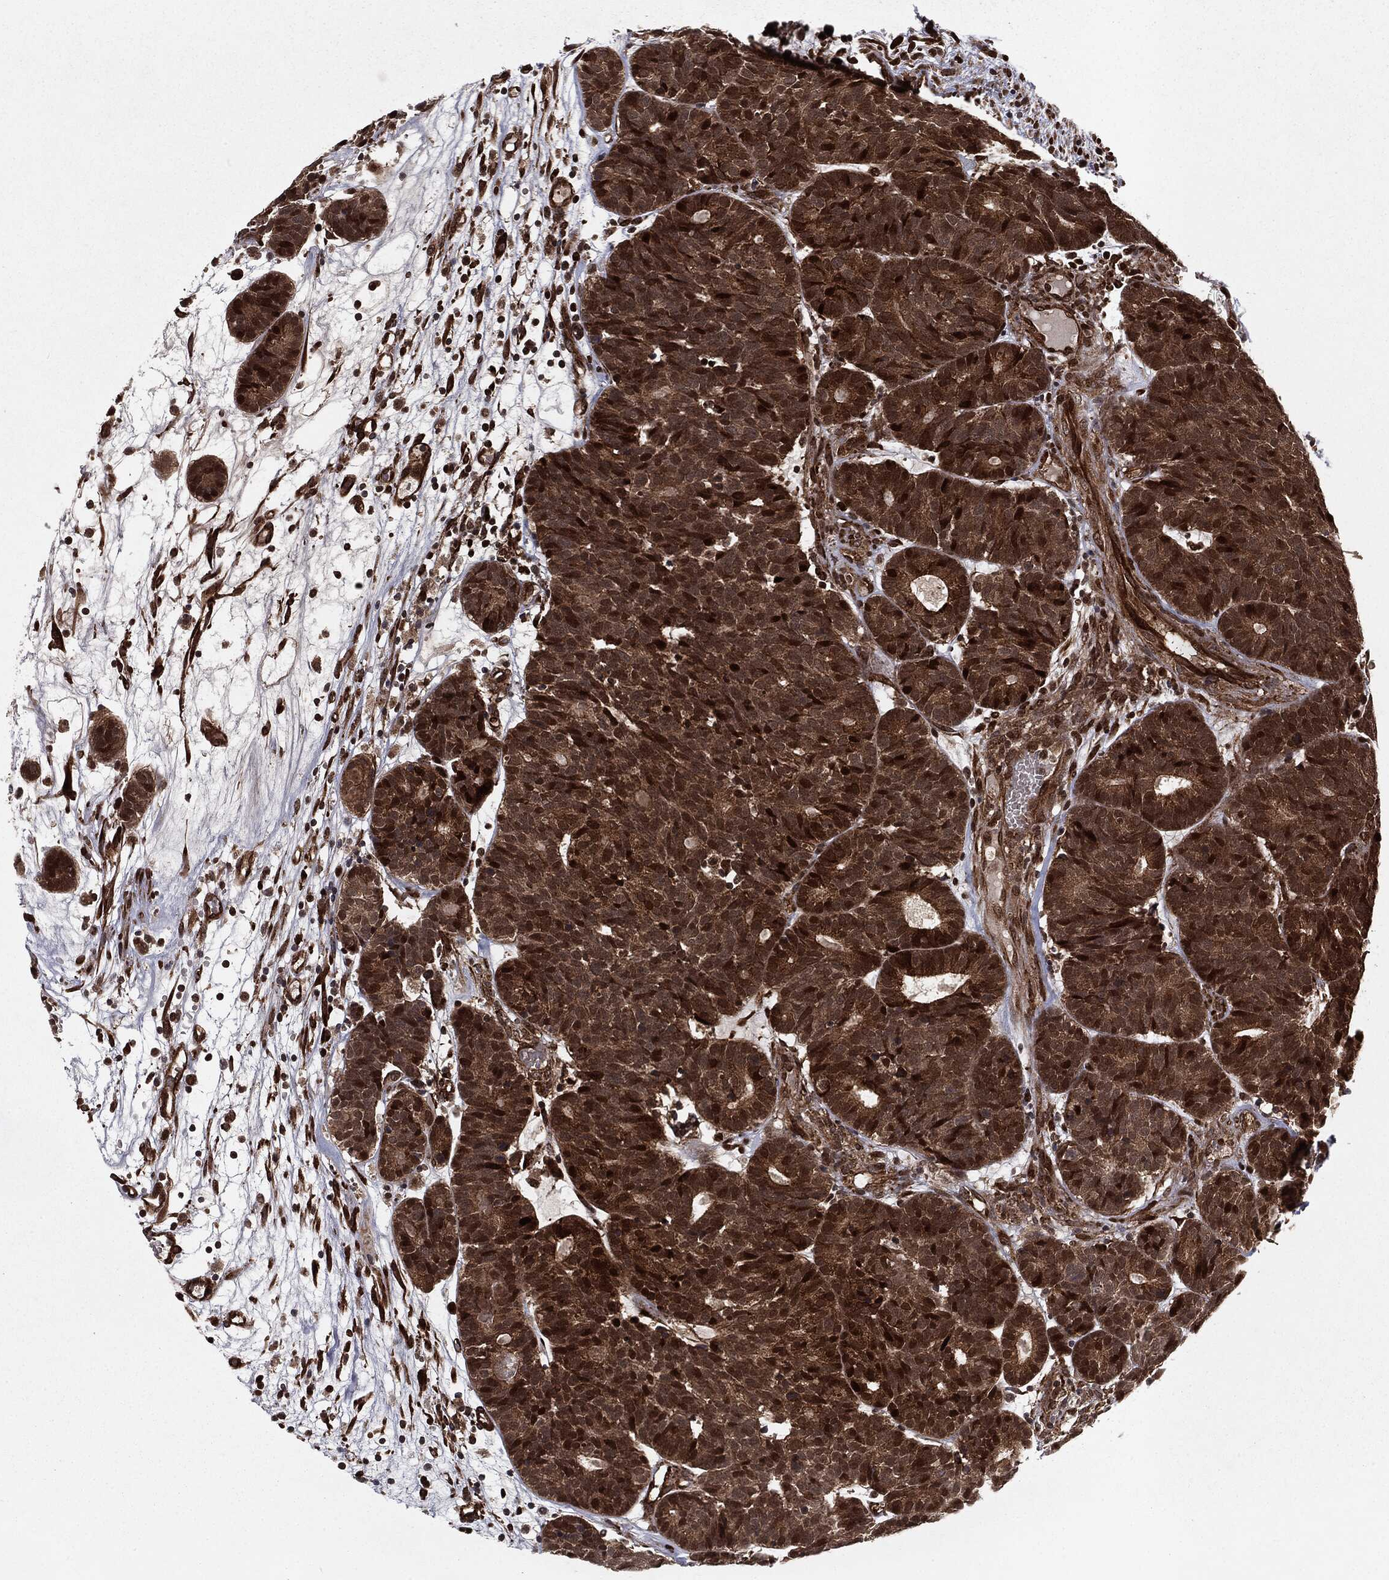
{"staining": {"intensity": "strong", "quantity": ">75%", "location": "cytoplasmic/membranous,nuclear"}, "tissue": "head and neck cancer", "cell_type": "Tumor cells", "image_type": "cancer", "snomed": [{"axis": "morphology", "description": "Adenocarcinoma, NOS"}, {"axis": "topography", "description": "Head-Neck"}], "caption": "IHC (DAB (3,3'-diaminobenzidine)) staining of head and neck cancer displays strong cytoplasmic/membranous and nuclear protein positivity in approximately >75% of tumor cells.", "gene": "RANBP9", "patient": {"sex": "female", "age": 81}}